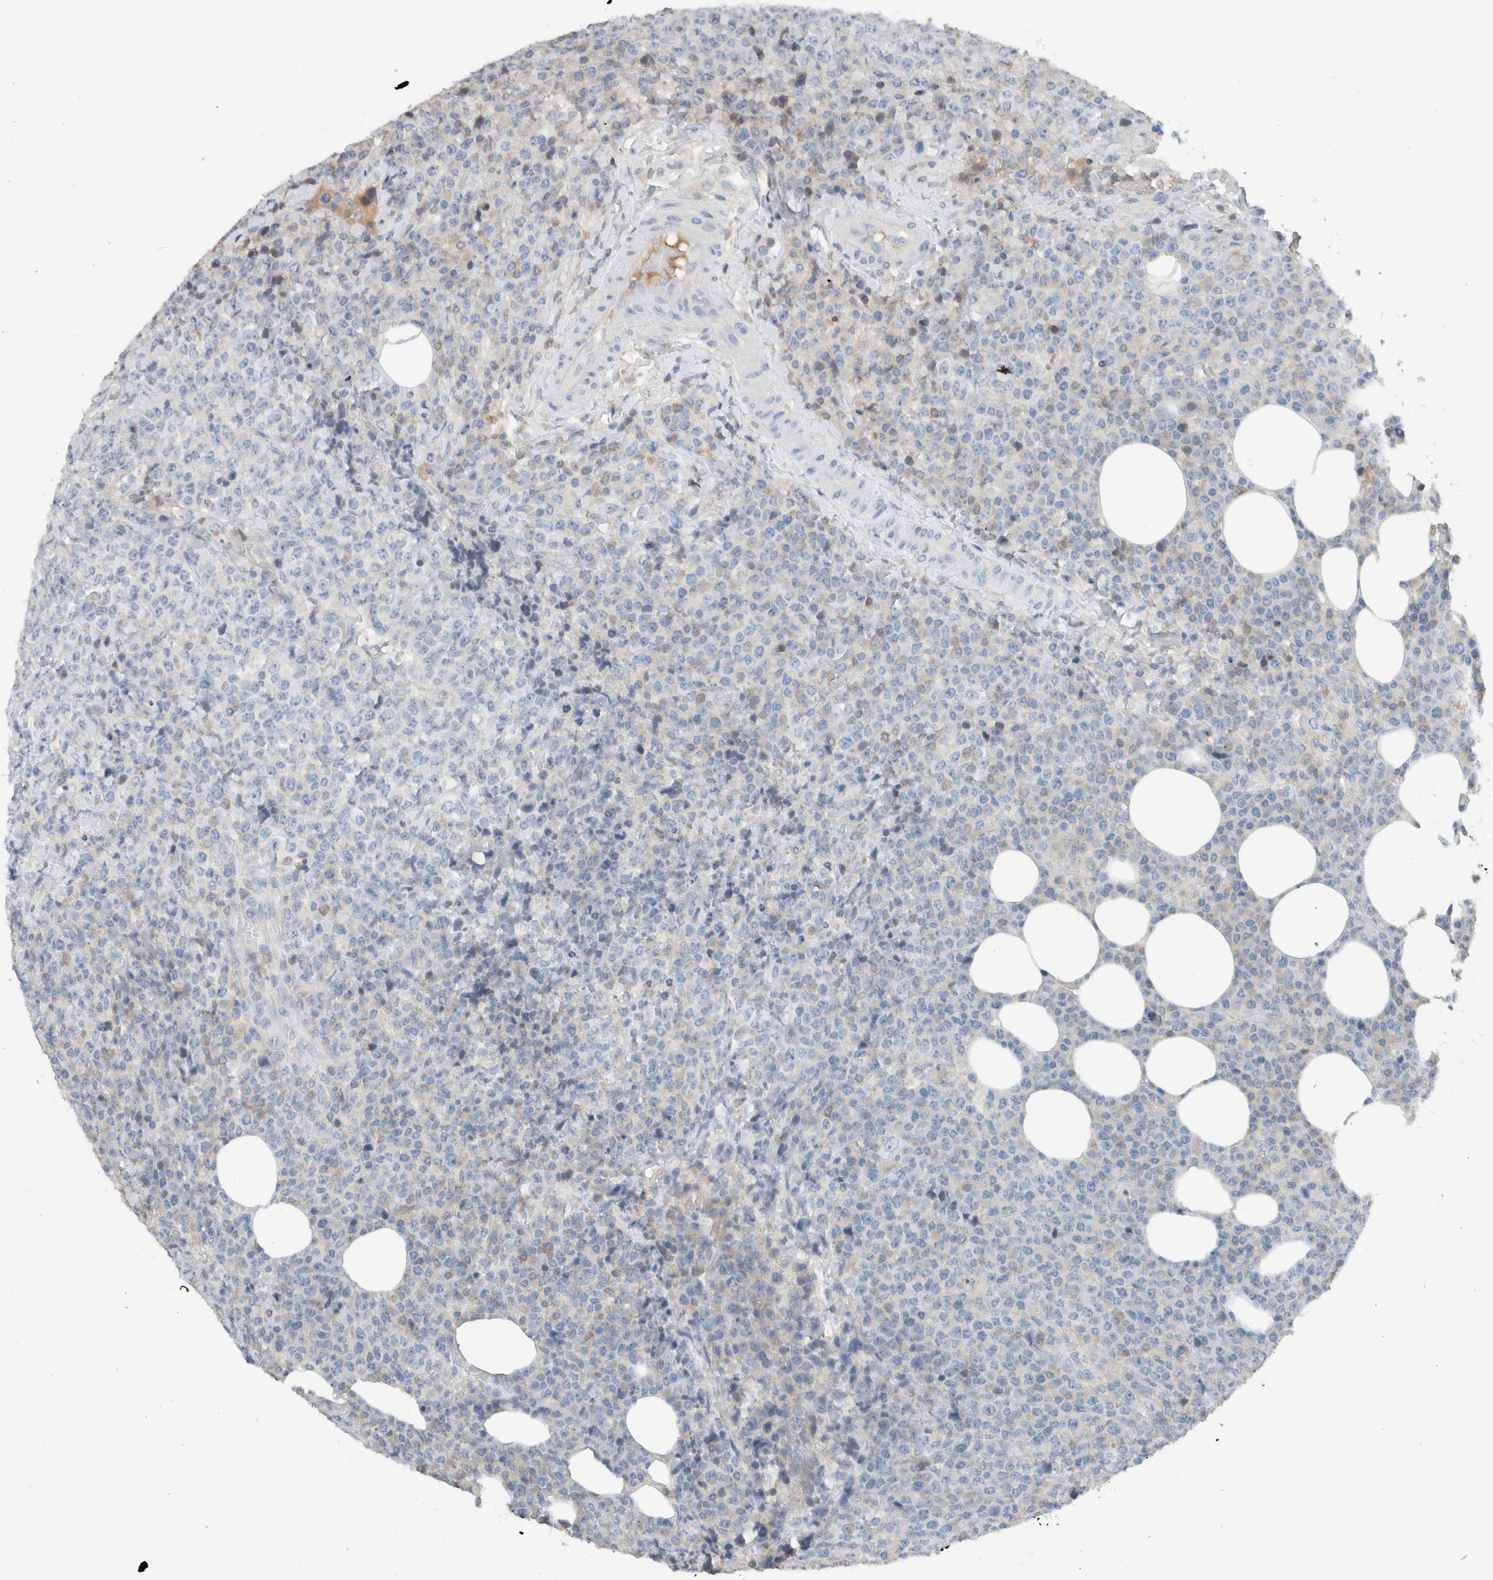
{"staining": {"intensity": "negative", "quantity": "none", "location": "none"}, "tissue": "lymphoma", "cell_type": "Tumor cells", "image_type": "cancer", "snomed": [{"axis": "morphology", "description": "Malignant lymphoma, non-Hodgkin's type, High grade"}, {"axis": "topography", "description": "Lymph node"}], "caption": "Immunohistochemistry (IHC) of lymphoma displays no staining in tumor cells.", "gene": "DUOX1", "patient": {"sex": "male", "age": 13}}